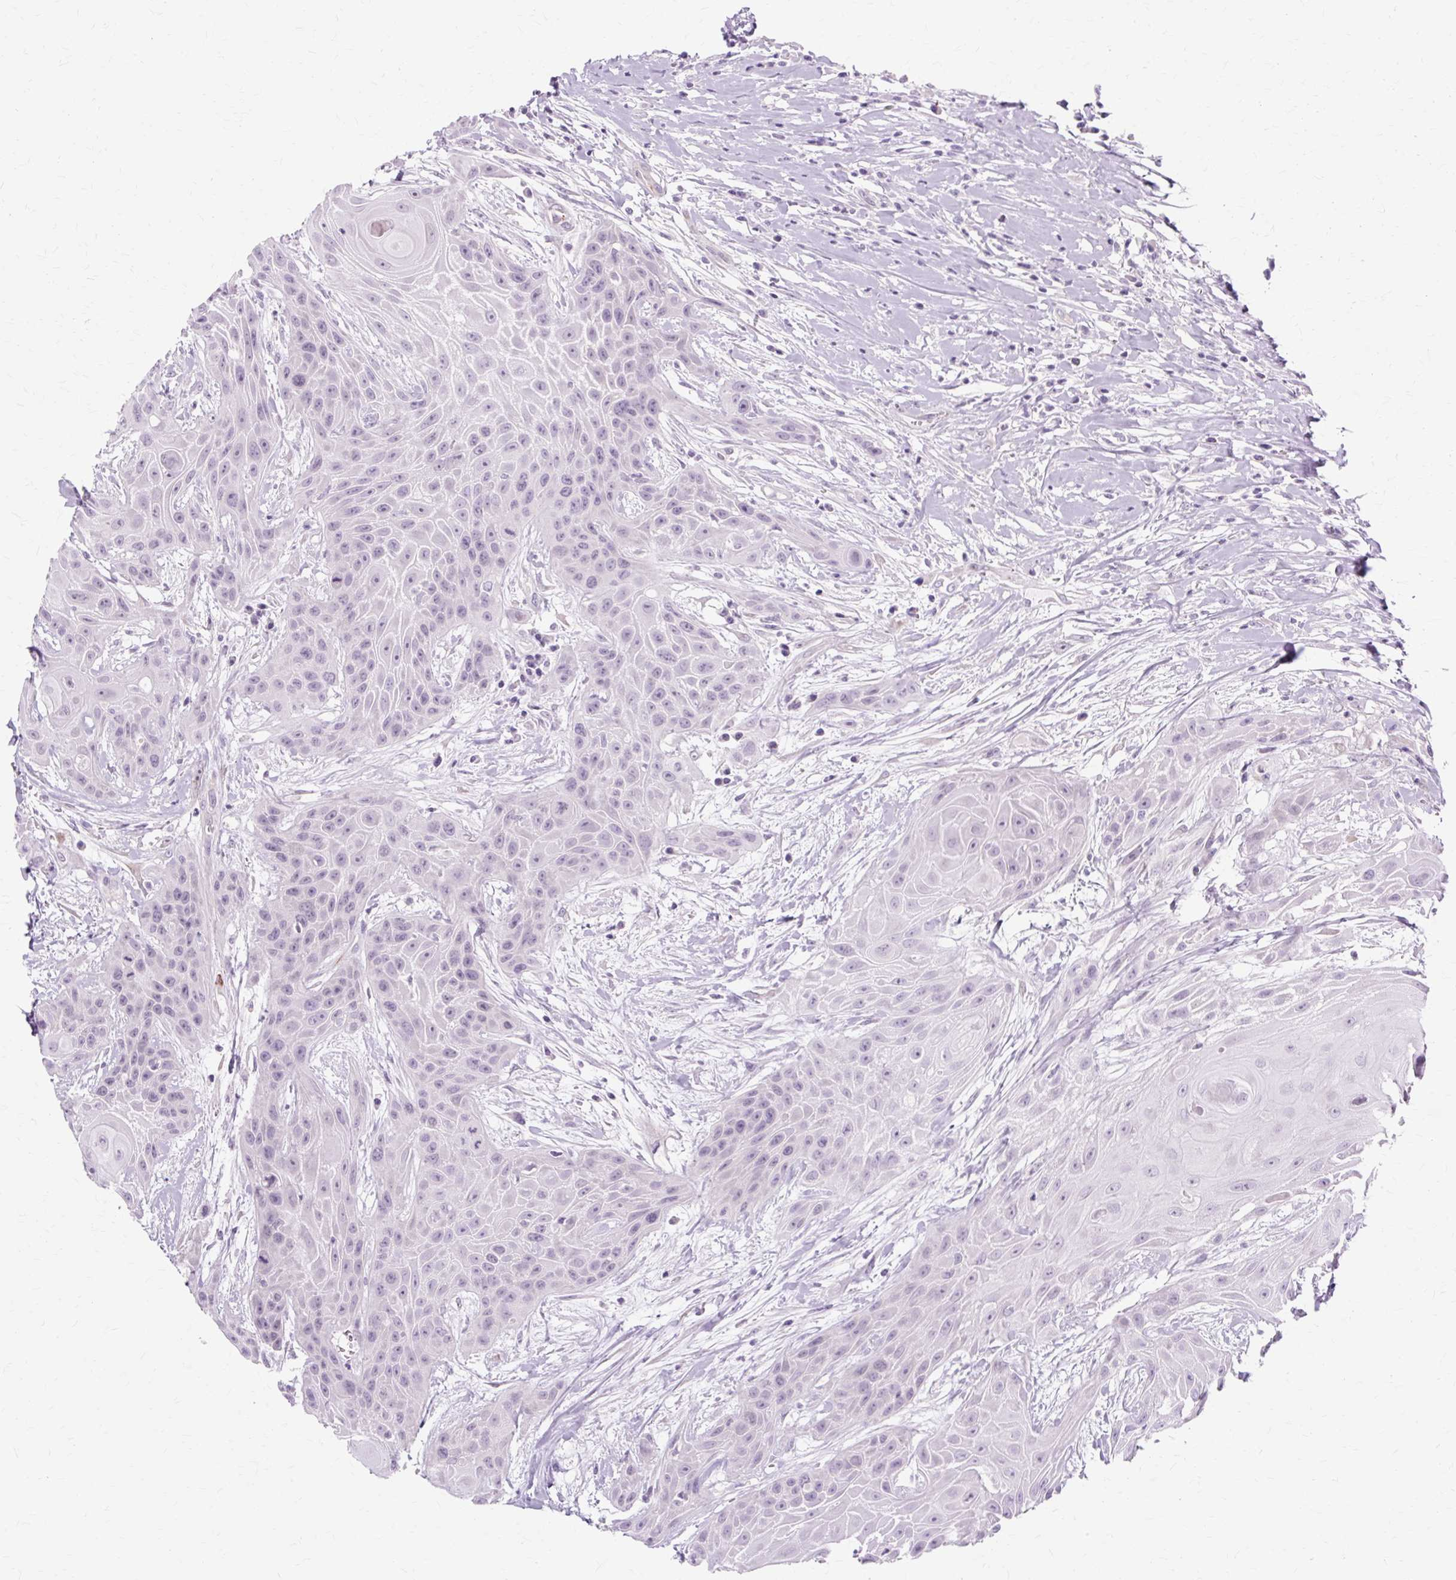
{"staining": {"intensity": "negative", "quantity": "none", "location": "none"}, "tissue": "head and neck cancer", "cell_type": "Tumor cells", "image_type": "cancer", "snomed": [{"axis": "morphology", "description": "Squamous cell carcinoma, NOS"}, {"axis": "topography", "description": "Head-Neck"}], "caption": "IHC micrograph of head and neck cancer (squamous cell carcinoma) stained for a protein (brown), which demonstrates no positivity in tumor cells. Brightfield microscopy of immunohistochemistry (IHC) stained with DAB (3,3'-diaminobenzidine) (brown) and hematoxylin (blue), captured at high magnification.", "gene": "ZNF35", "patient": {"sex": "female", "age": 73}}